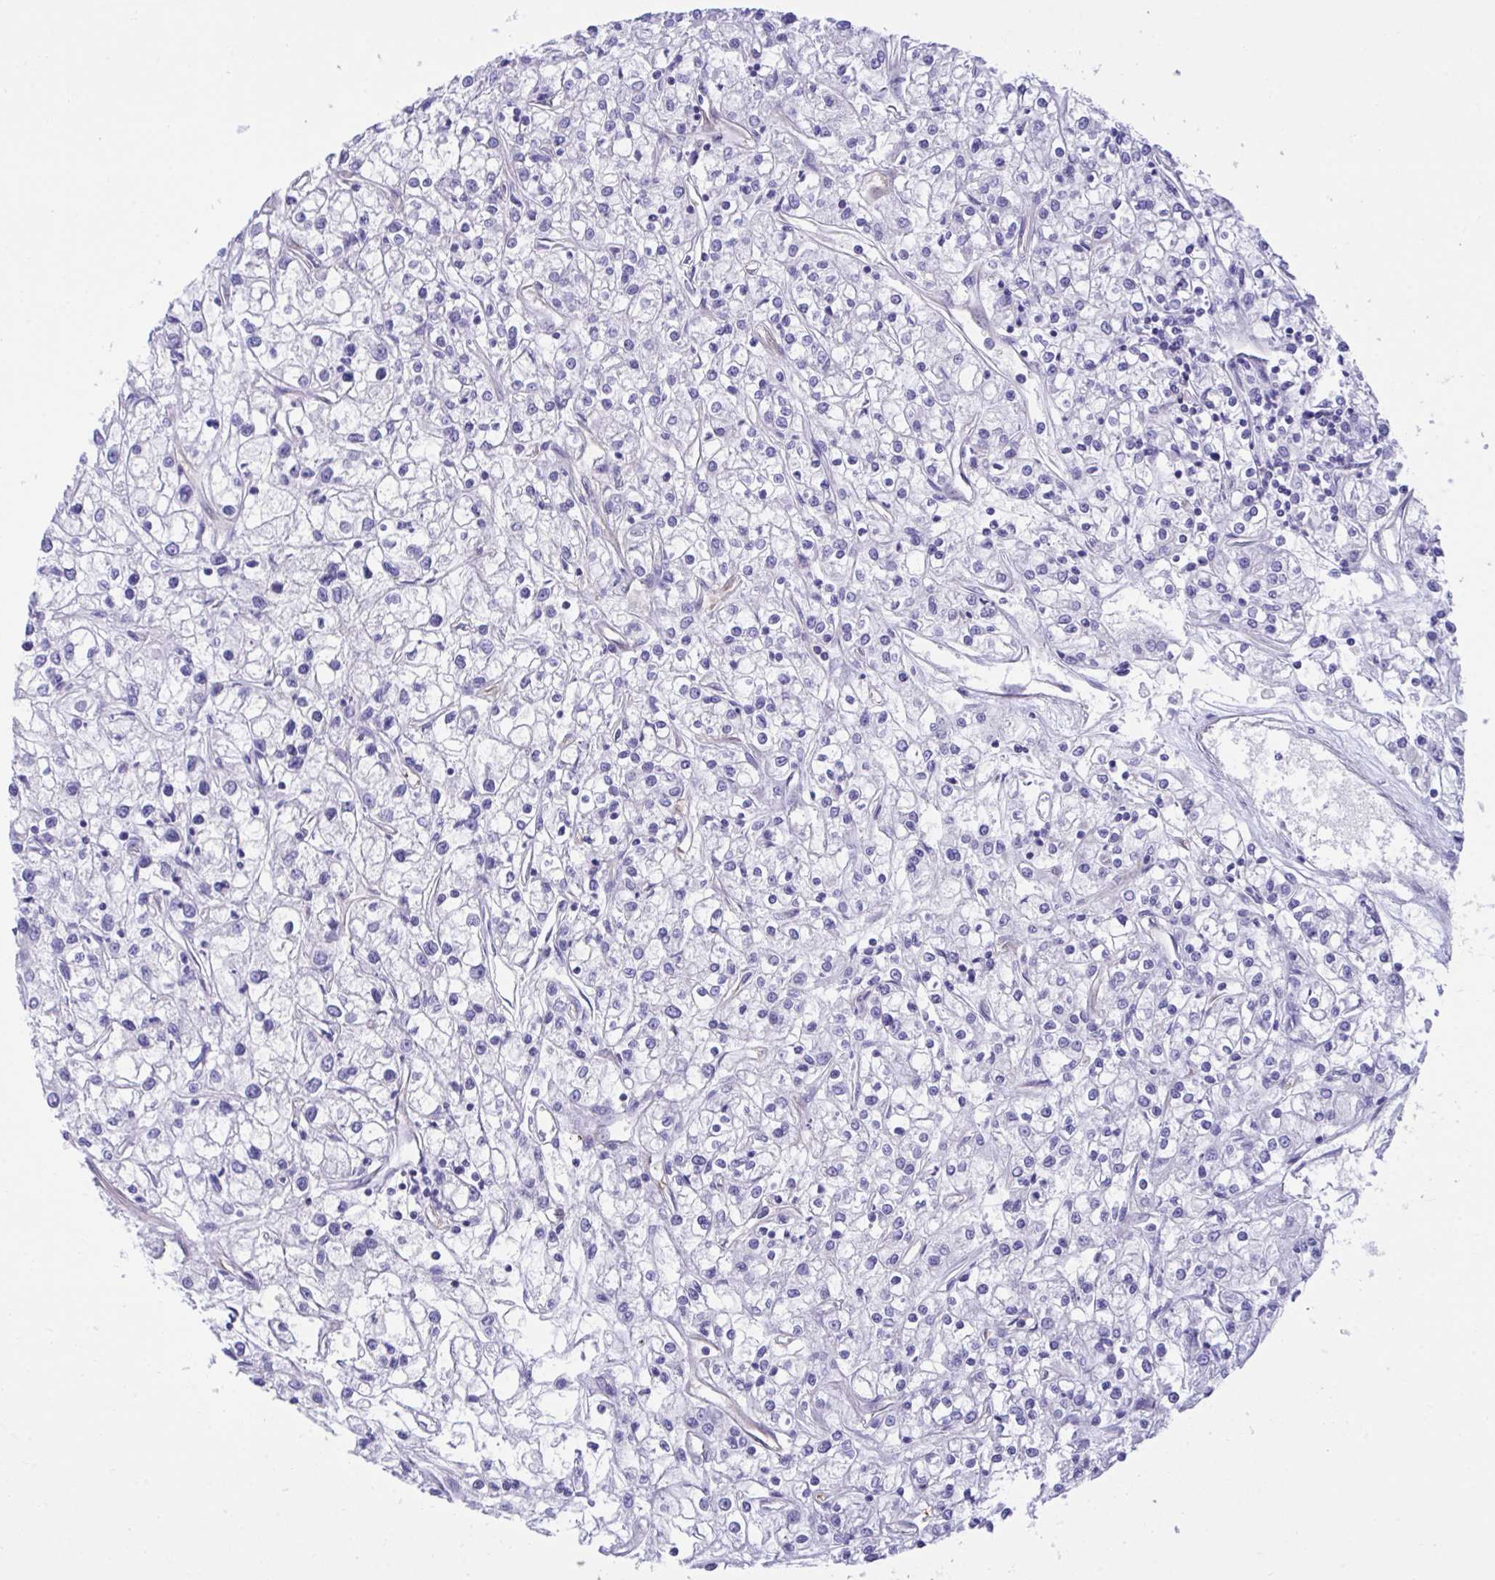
{"staining": {"intensity": "negative", "quantity": "none", "location": "none"}, "tissue": "renal cancer", "cell_type": "Tumor cells", "image_type": "cancer", "snomed": [{"axis": "morphology", "description": "Adenocarcinoma, NOS"}, {"axis": "topography", "description": "Kidney"}], "caption": "Immunohistochemistry (IHC) histopathology image of neoplastic tissue: renal adenocarcinoma stained with DAB shows no significant protein staining in tumor cells. (Stains: DAB IHC with hematoxylin counter stain, Microscopy: brightfield microscopy at high magnification).", "gene": "PGM2L1", "patient": {"sex": "female", "age": 59}}